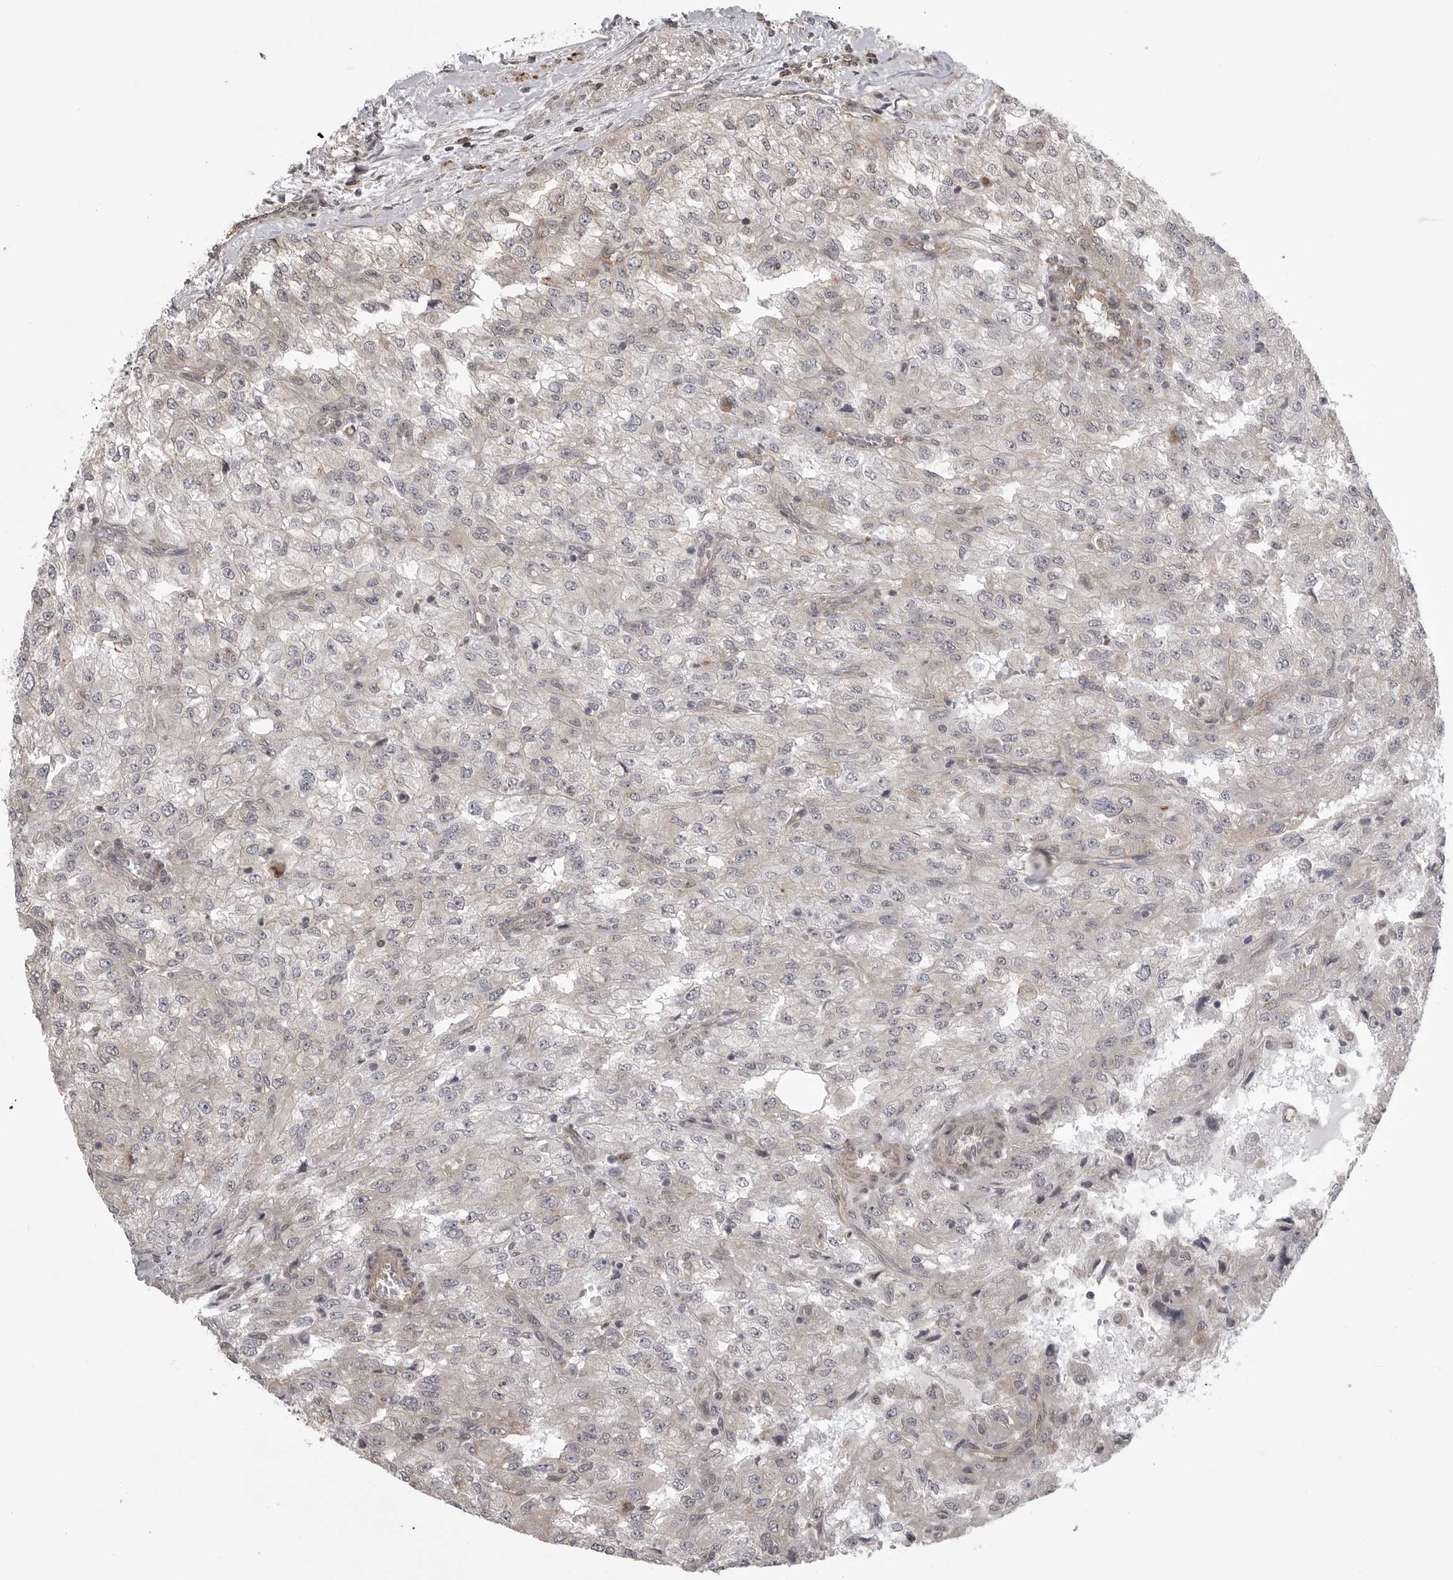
{"staining": {"intensity": "negative", "quantity": "none", "location": "none"}, "tissue": "renal cancer", "cell_type": "Tumor cells", "image_type": "cancer", "snomed": [{"axis": "morphology", "description": "Adenocarcinoma, NOS"}, {"axis": "topography", "description": "Kidney"}], "caption": "Tumor cells show no significant protein expression in renal cancer.", "gene": "SNX16", "patient": {"sex": "female", "age": 54}}